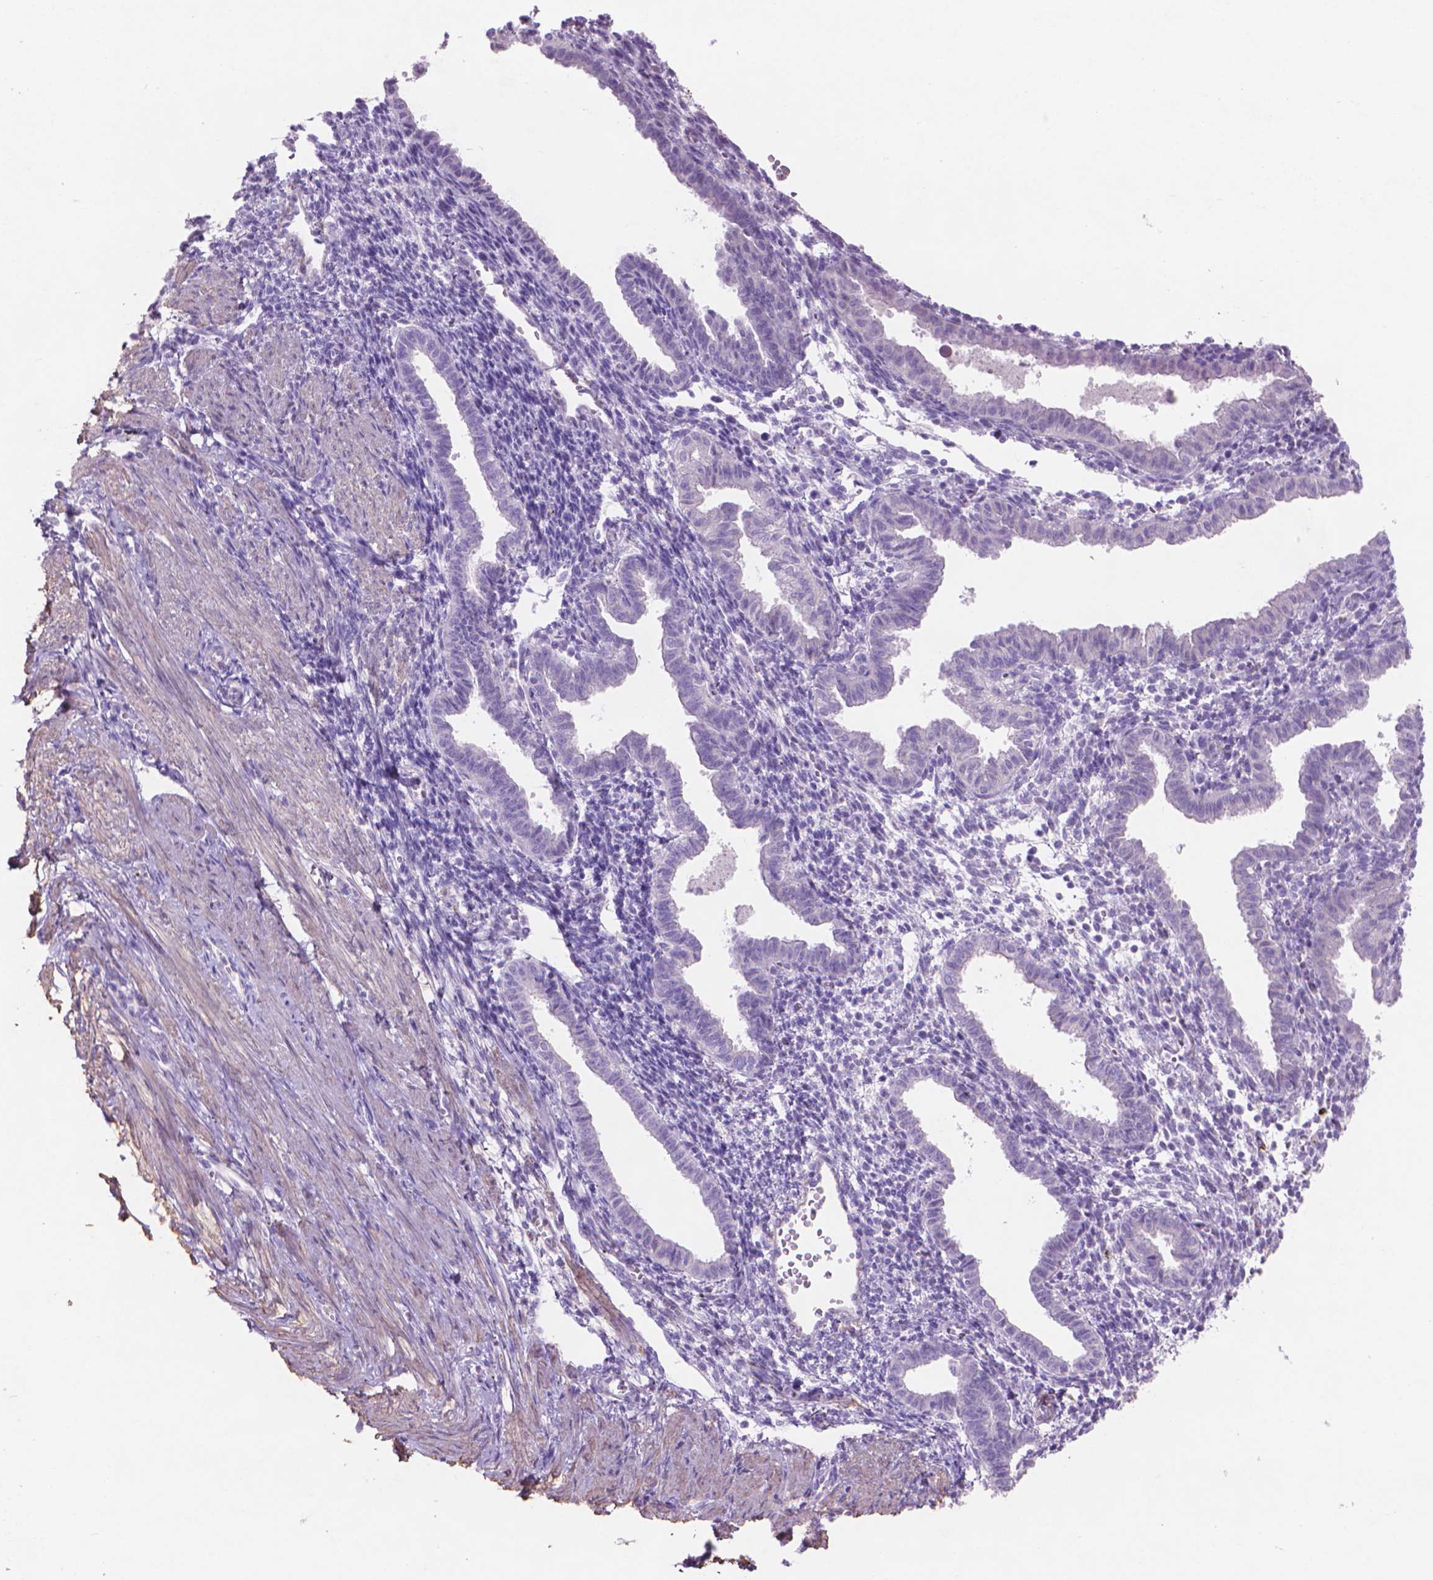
{"staining": {"intensity": "negative", "quantity": "none", "location": "none"}, "tissue": "endometrium", "cell_type": "Cells in endometrial stroma", "image_type": "normal", "snomed": [{"axis": "morphology", "description": "Normal tissue, NOS"}, {"axis": "topography", "description": "Endometrium"}], "caption": "Immunohistochemistry image of benign human endometrium stained for a protein (brown), which displays no positivity in cells in endometrial stroma. (DAB immunohistochemistry (IHC) with hematoxylin counter stain).", "gene": "AQP10", "patient": {"sex": "female", "age": 37}}